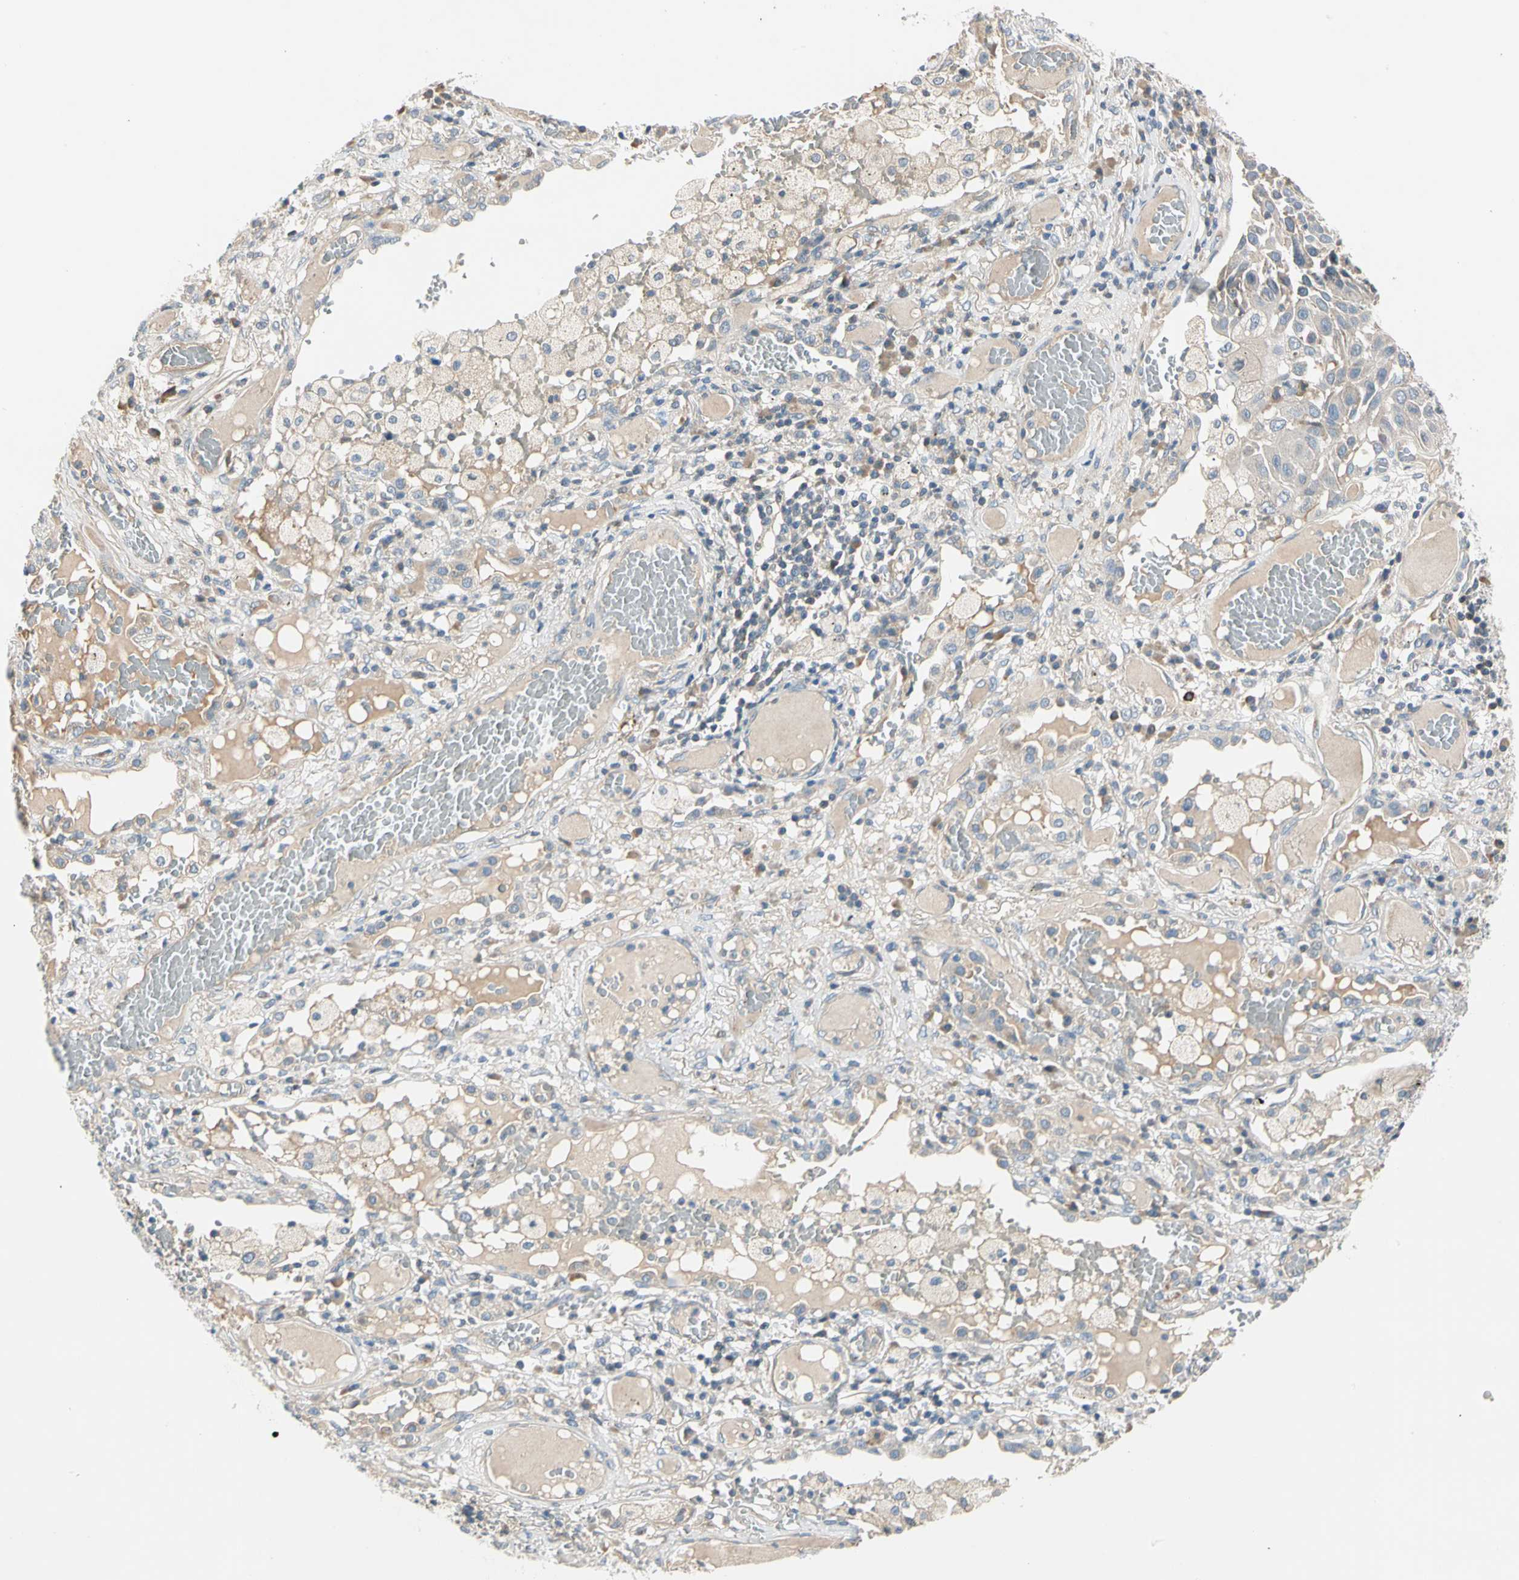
{"staining": {"intensity": "weak", "quantity": "25%-75%", "location": "cytoplasmic/membranous"}, "tissue": "lung cancer", "cell_type": "Tumor cells", "image_type": "cancer", "snomed": [{"axis": "morphology", "description": "Squamous cell carcinoma, NOS"}, {"axis": "topography", "description": "Lung"}], "caption": "Immunohistochemistry micrograph of neoplastic tissue: lung cancer (squamous cell carcinoma) stained using immunohistochemistry demonstrates low levels of weak protein expression localized specifically in the cytoplasmic/membranous of tumor cells, appearing as a cytoplasmic/membranous brown color.", "gene": "GPR153", "patient": {"sex": "male", "age": 71}}